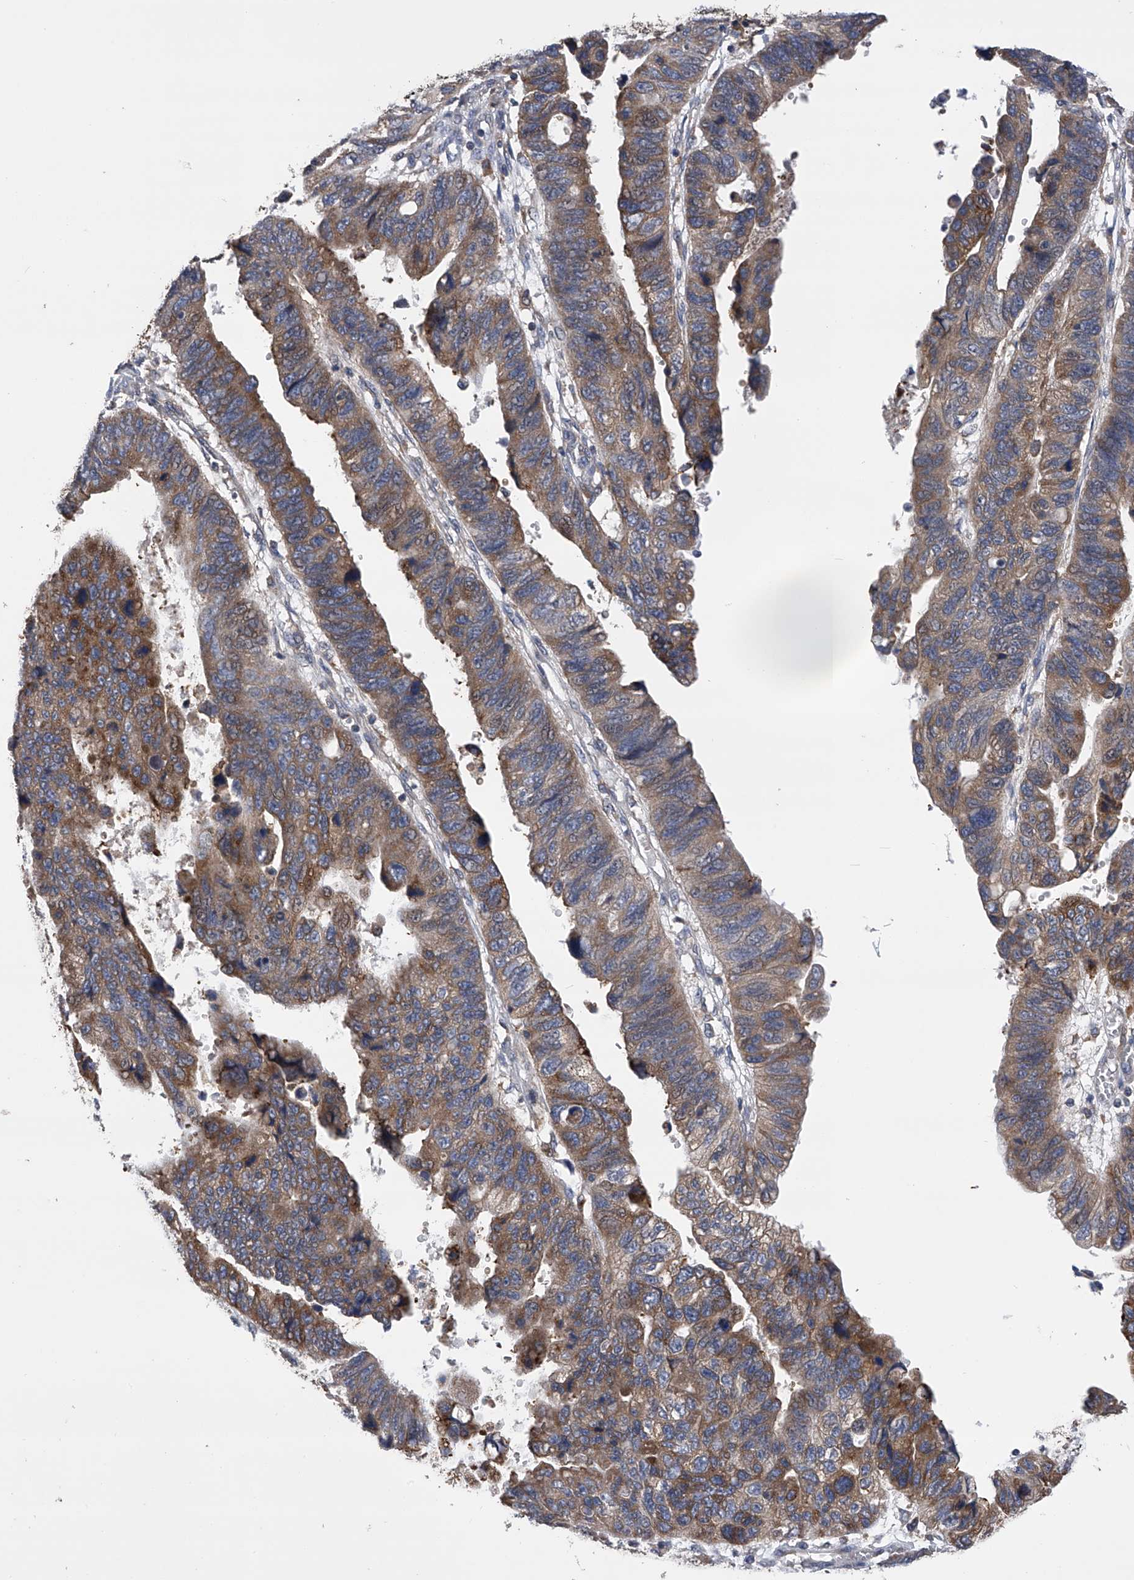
{"staining": {"intensity": "moderate", "quantity": ">75%", "location": "cytoplasmic/membranous"}, "tissue": "stomach cancer", "cell_type": "Tumor cells", "image_type": "cancer", "snomed": [{"axis": "morphology", "description": "Adenocarcinoma, NOS"}, {"axis": "topography", "description": "Stomach"}], "caption": "This histopathology image displays stomach cancer (adenocarcinoma) stained with immunohistochemistry (IHC) to label a protein in brown. The cytoplasmic/membranous of tumor cells show moderate positivity for the protein. Nuclei are counter-stained blue.", "gene": "SPOCK1", "patient": {"sex": "male", "age": 59}}